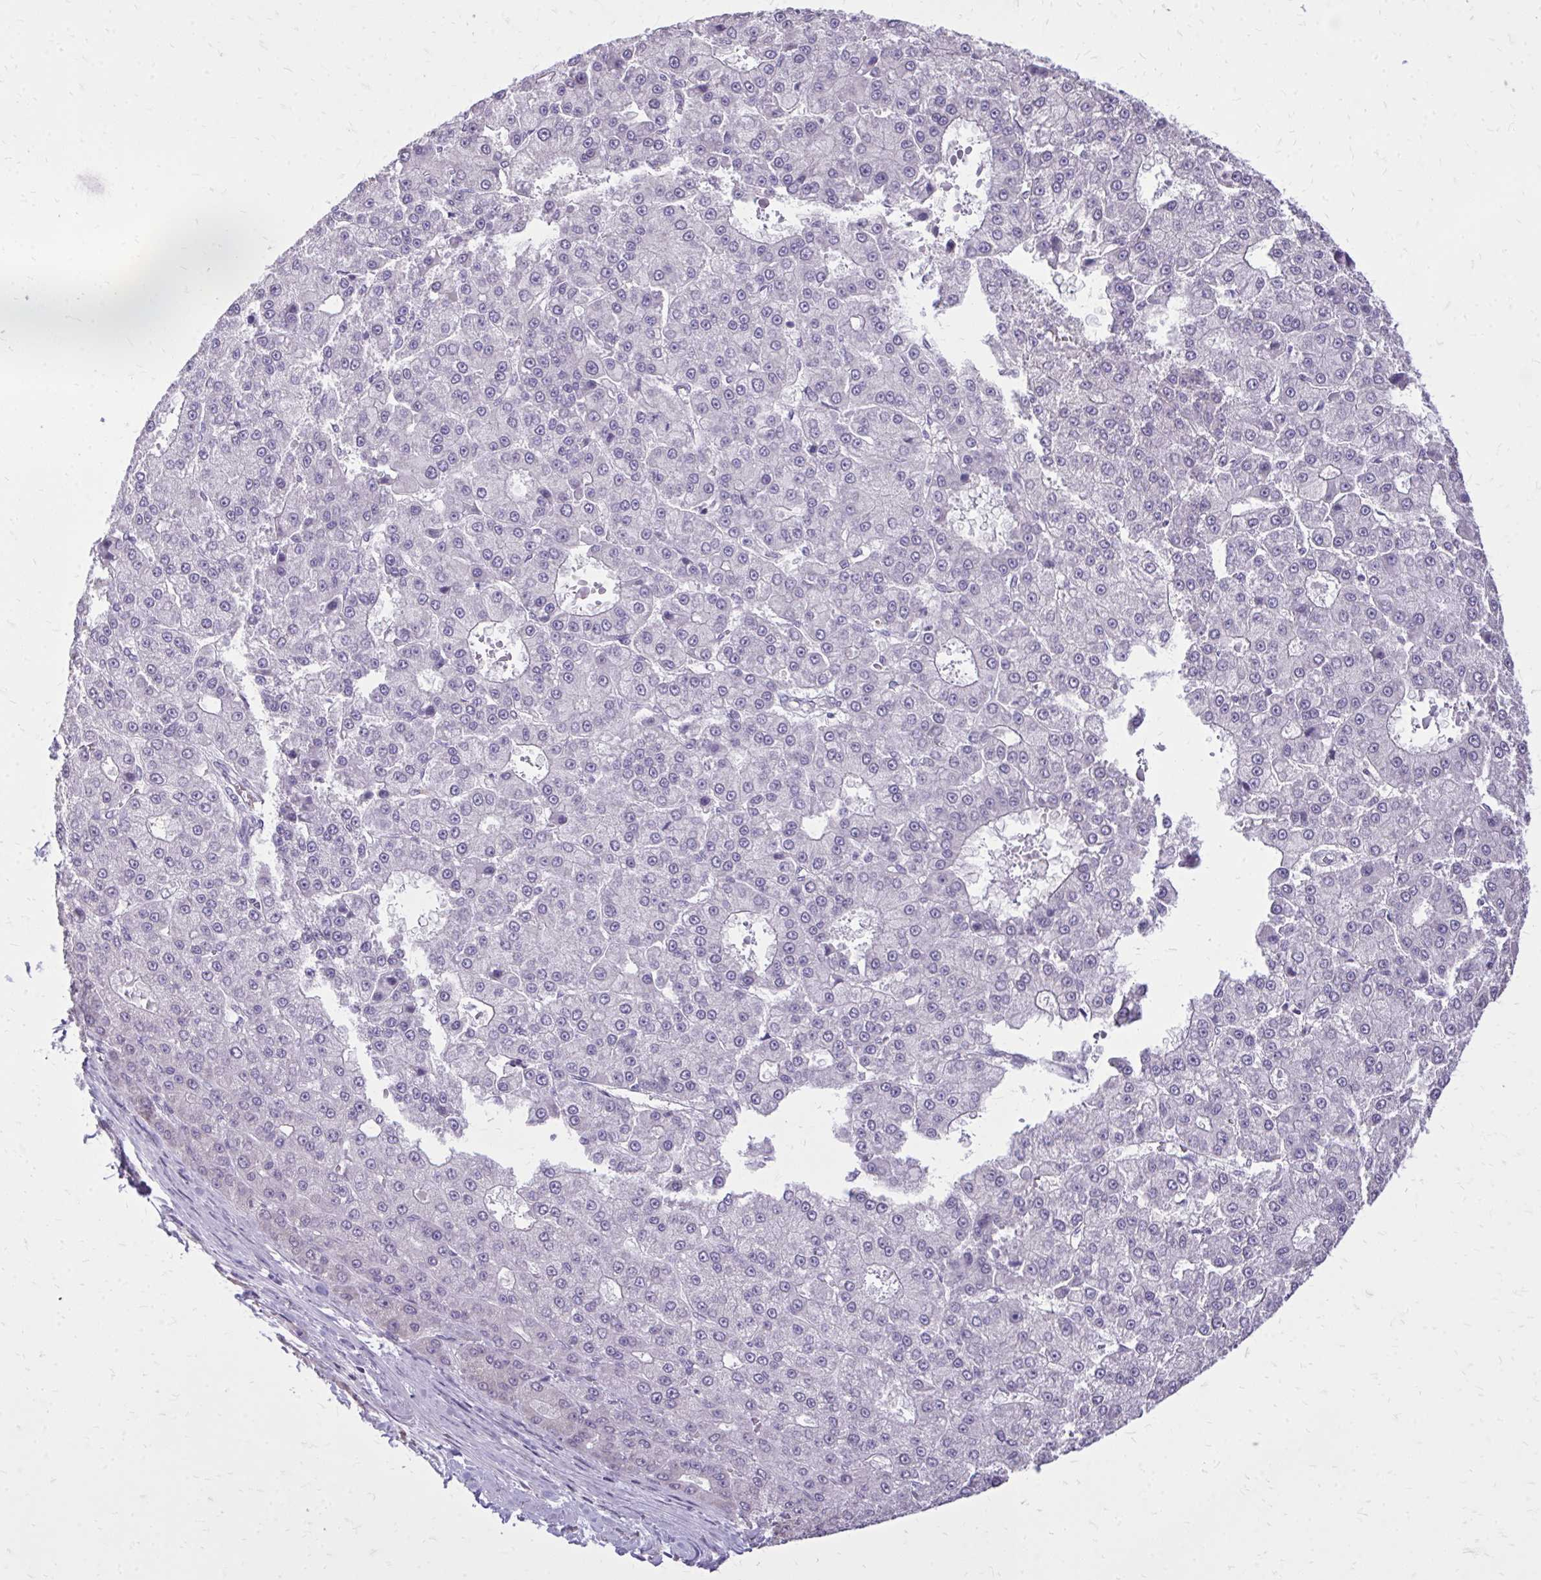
{"staining": {"intensity": "negative", "quantity": "none", "location": "none"}, "tissue": "liver cancer", "cell_type": "Tumor cells", "image_type": "cancer", "snomed": [{"axis": "morphology", "description": "Carcinoma, Hepatocellular, NOS"}, {"axis": "topography", "description": "Liver"}], "caption": "Tumor cells show no significant protein staining in liver cancer (hepatocellular carcinoma). (DAB (3,3'-diaminobenzidine) immunohistochemistry with hematoxylin counter stain).", "gene": "AKAP5", "patient": {"sex": "male", "age": 70}}